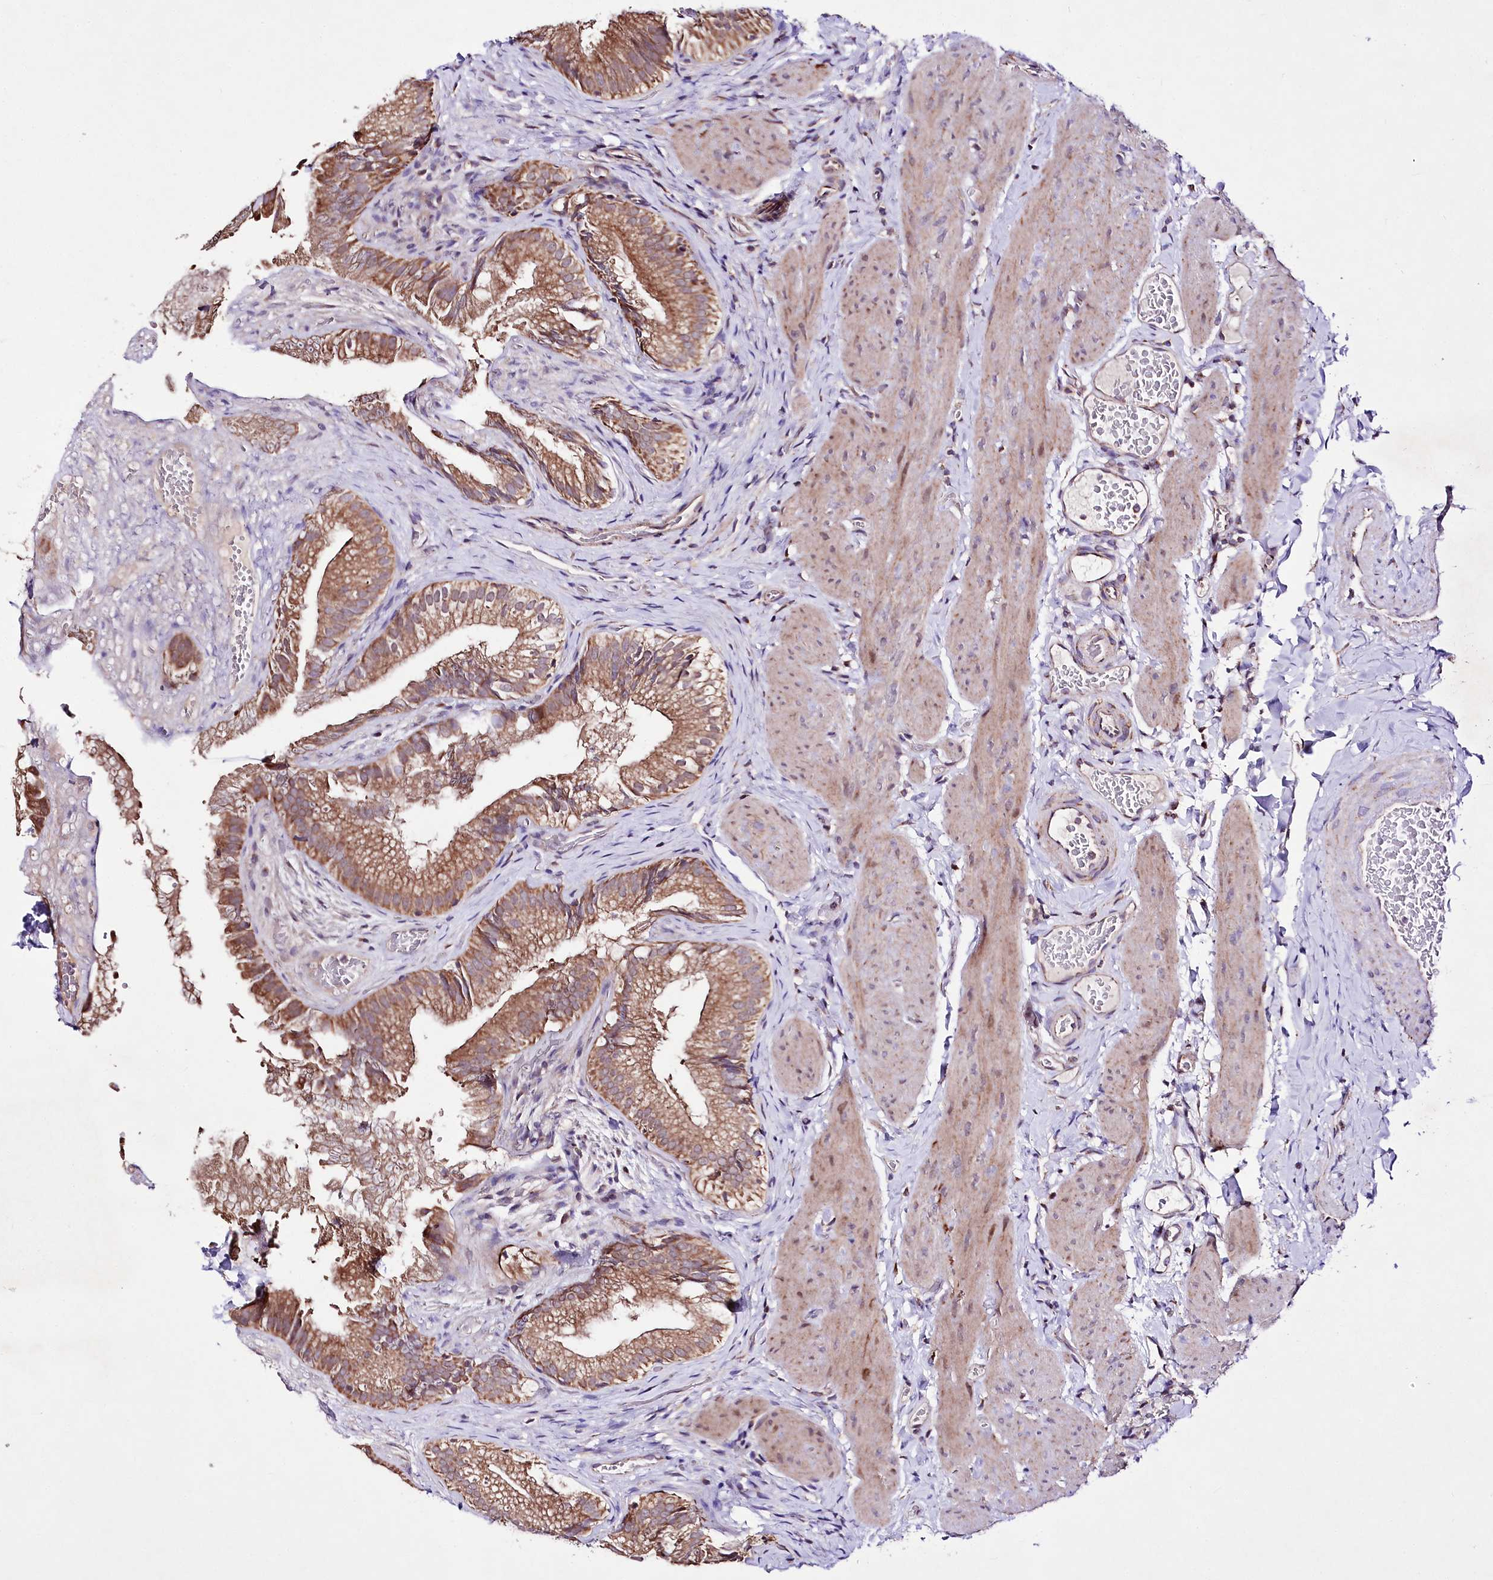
{"staining": {"intensity": "moderate", "quantity": ">75%", "location": "cytoplasmic/membranous"}, "tissue": "gallbladder", "cell_type": "Glandular cells", "image_type": "normal", "snomed": [{"axis": "morphology", "description": "Normal tissue, NOS"}, {"axis": "topography", "description": "Gallbladder"}], "caption": "Protein staining of benign gallbladder displays moderate cytoplasmic/membranous expression in about >75% of glandular cells. (DAB IHC with brightfield microscopy, high magnification).", "gene": "ATE1", "patient": {"sex": "female", "age": 30}}